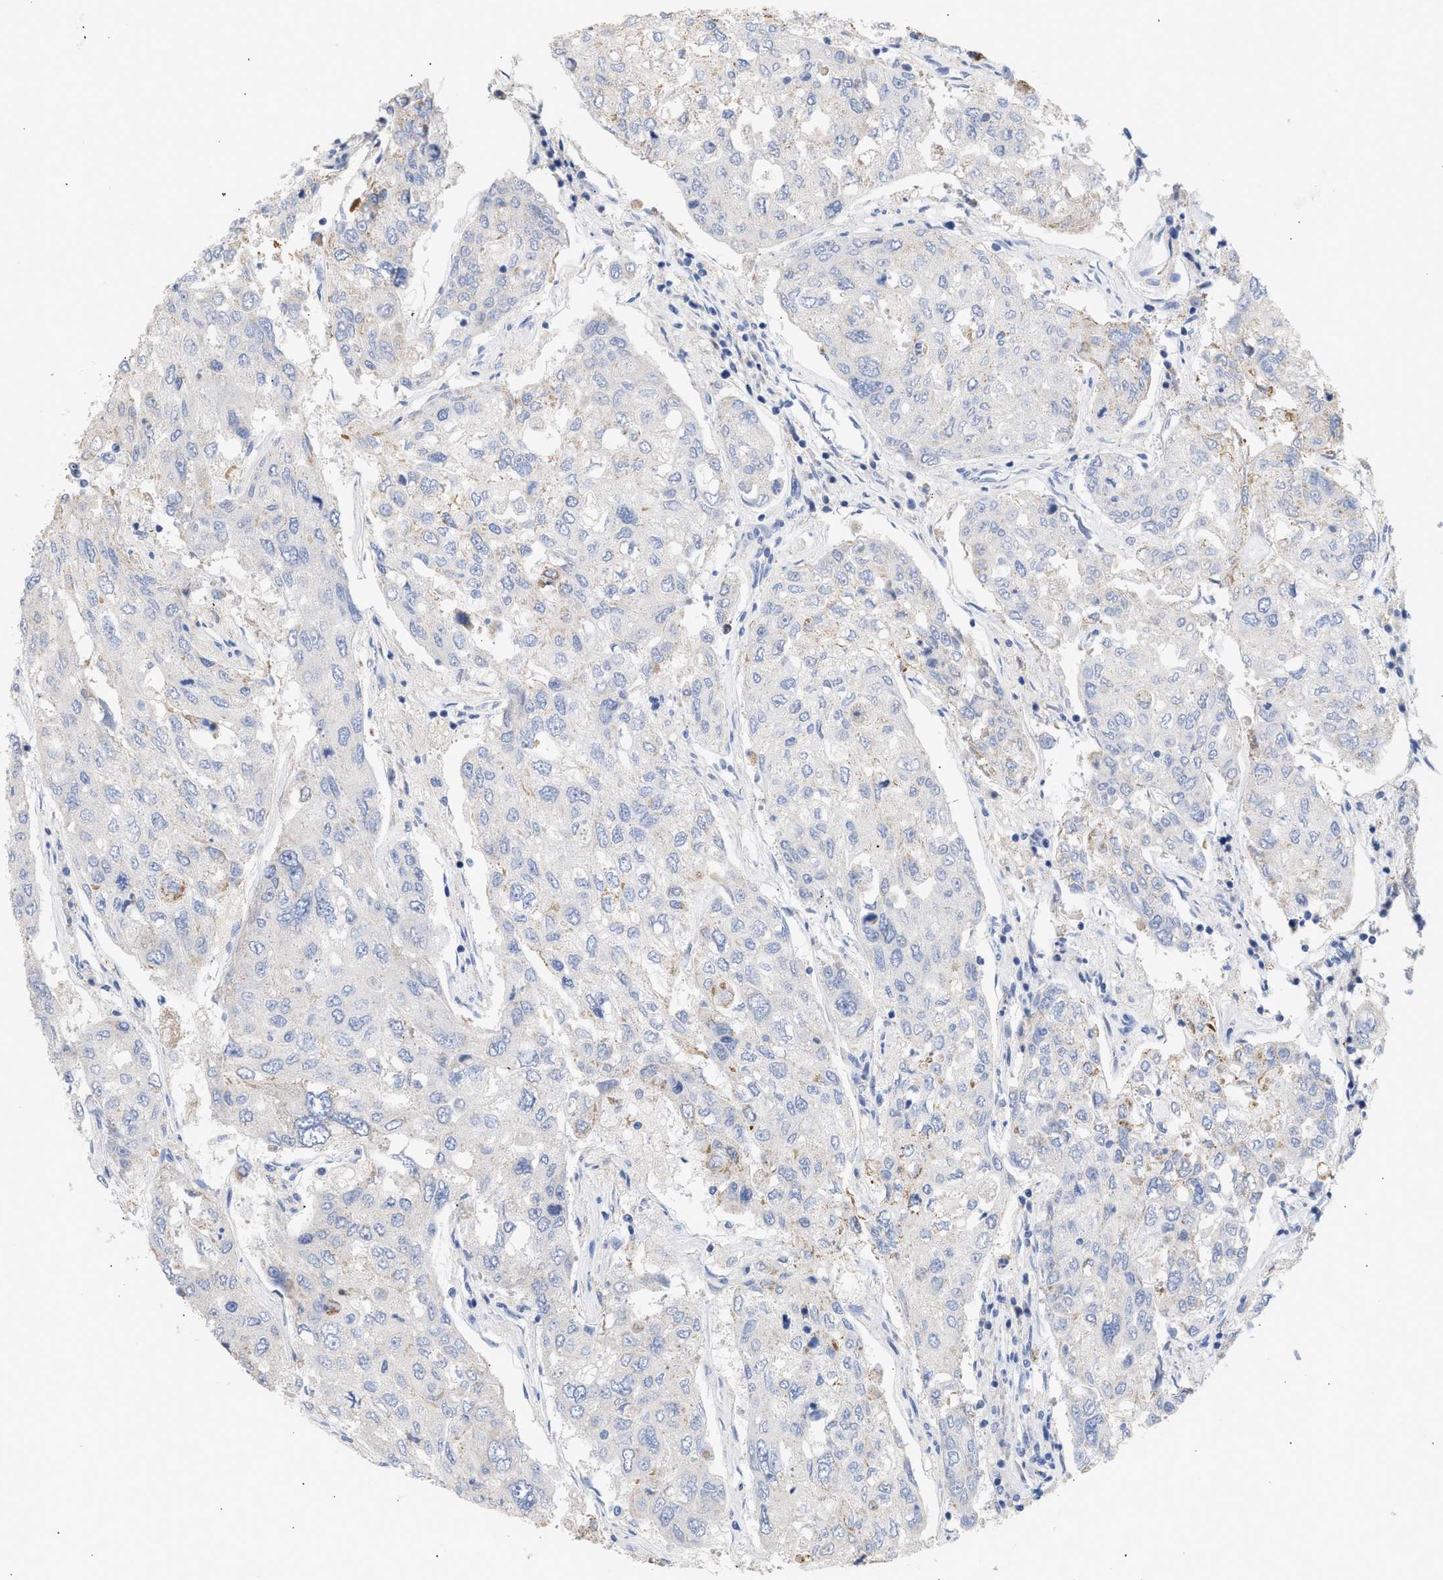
{"staining": {"intensity": "weak", "quantity": "<25%", "location": "cytoplasmic/membranous"}, "tissue": "urothelial cancer", "cell_type": "Tumor cells", "image_type": "cancer", "snomed": [{"axis": "morphology", "description": "Urothelial carcinoma, High grade"}, {"axis": "topography", "description": "Lymph node"}, {"axis": "topography", "description": "Urinary bladder"}], "caption": "Tumor cells show no significant staining in urothelial cancer. (Immunohistochemistry (ihc), brightfield microscopy, high magnification).", "gene": "ACOT13", "patient": {"sex": "male", "age": 51}}